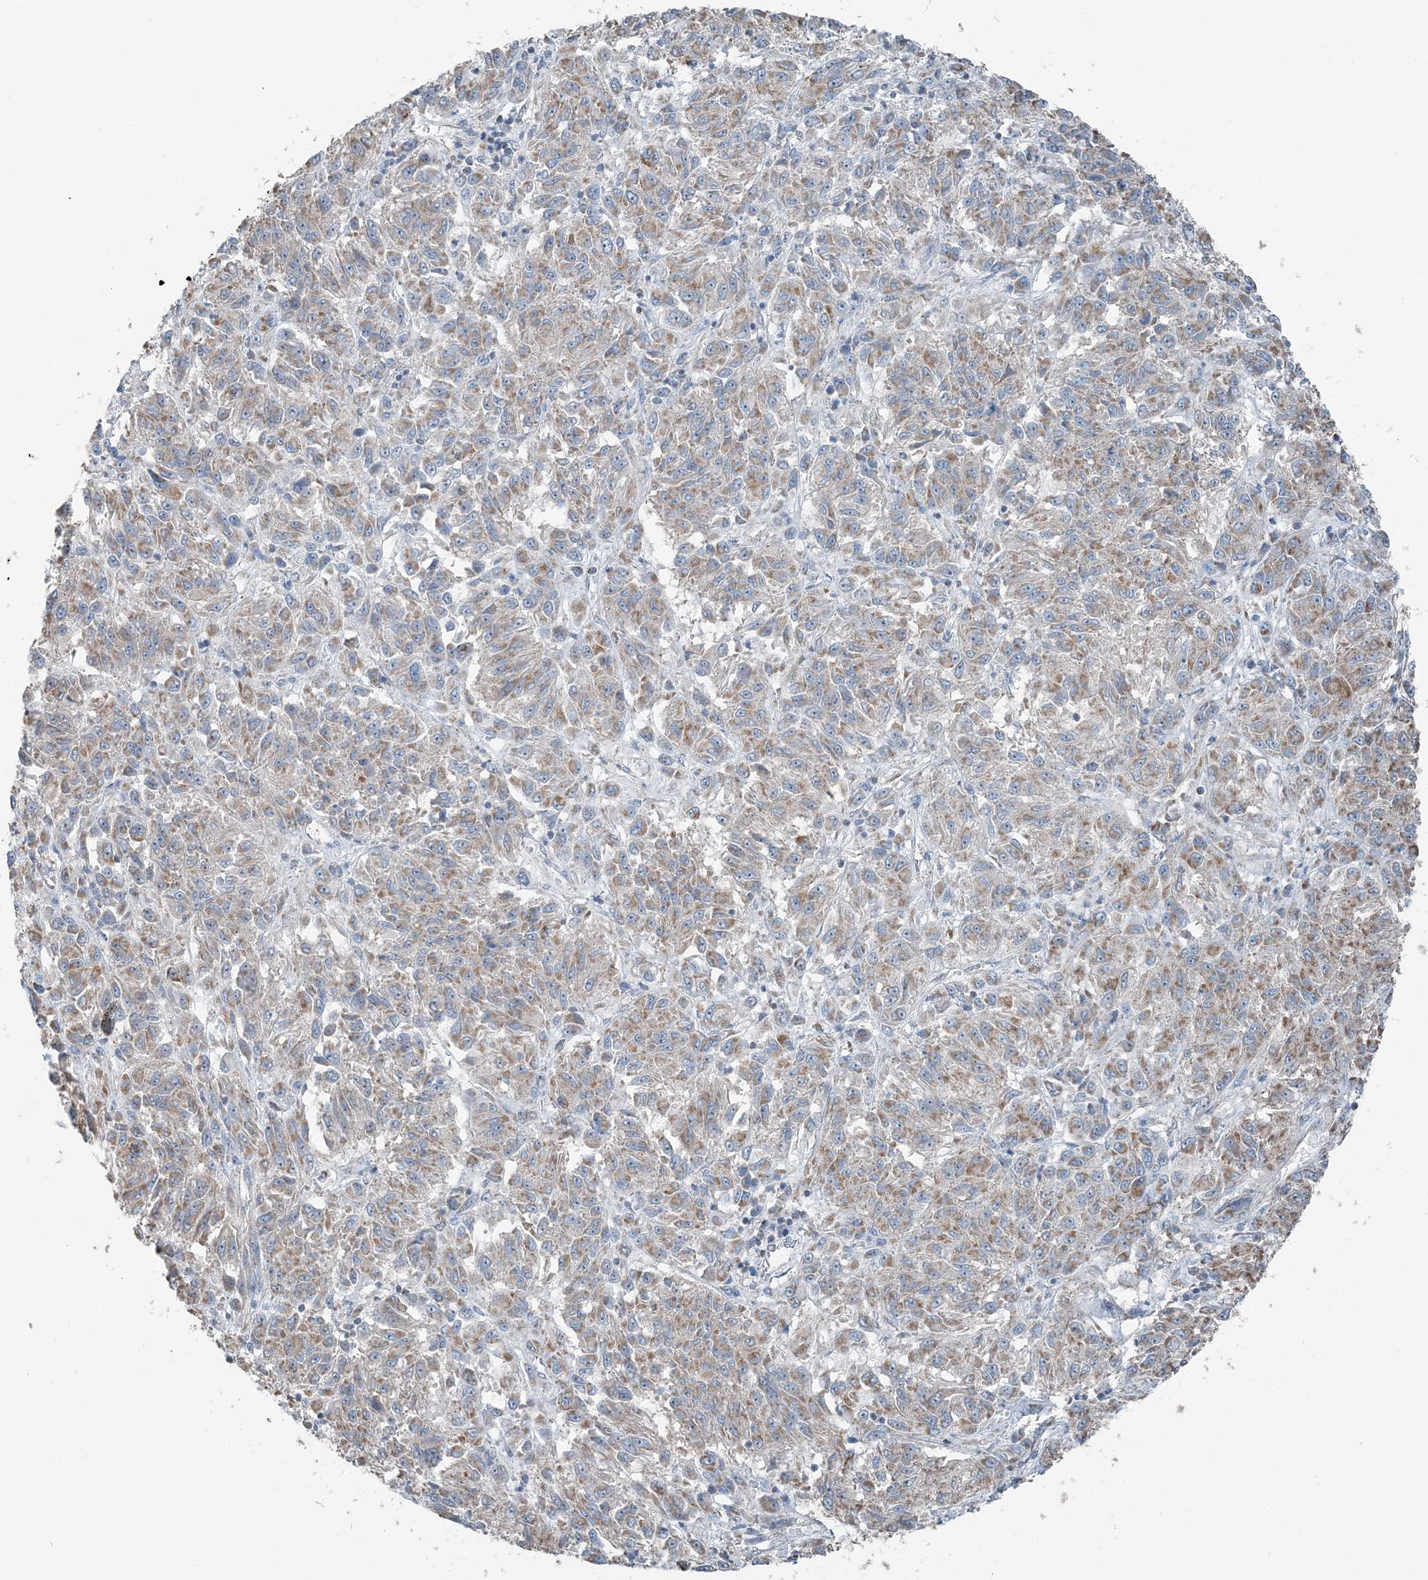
{"staining": {"intensity": "weak", "quantity": ">75%", "location": "cytoplasmic/membranous"}, "tissue": "melanoma", "cell_type": "Tumor cells", "image_type": "cancer", "snomed": [{"axis": "morphology", "description": "Malignant melanoma, Metastatic site"}, {"axis": "topography", "description": "Lung"}], "caption": "This micrograph shows melanoma stained with IHC to label a protein in brown. The cytoplasmic/membranous of tumor cells show weak positivity for the protein. Nuclei are counter-stained blue.", "gene": "SUCLG1", "patient": {"sex": "male", "age": 64}}